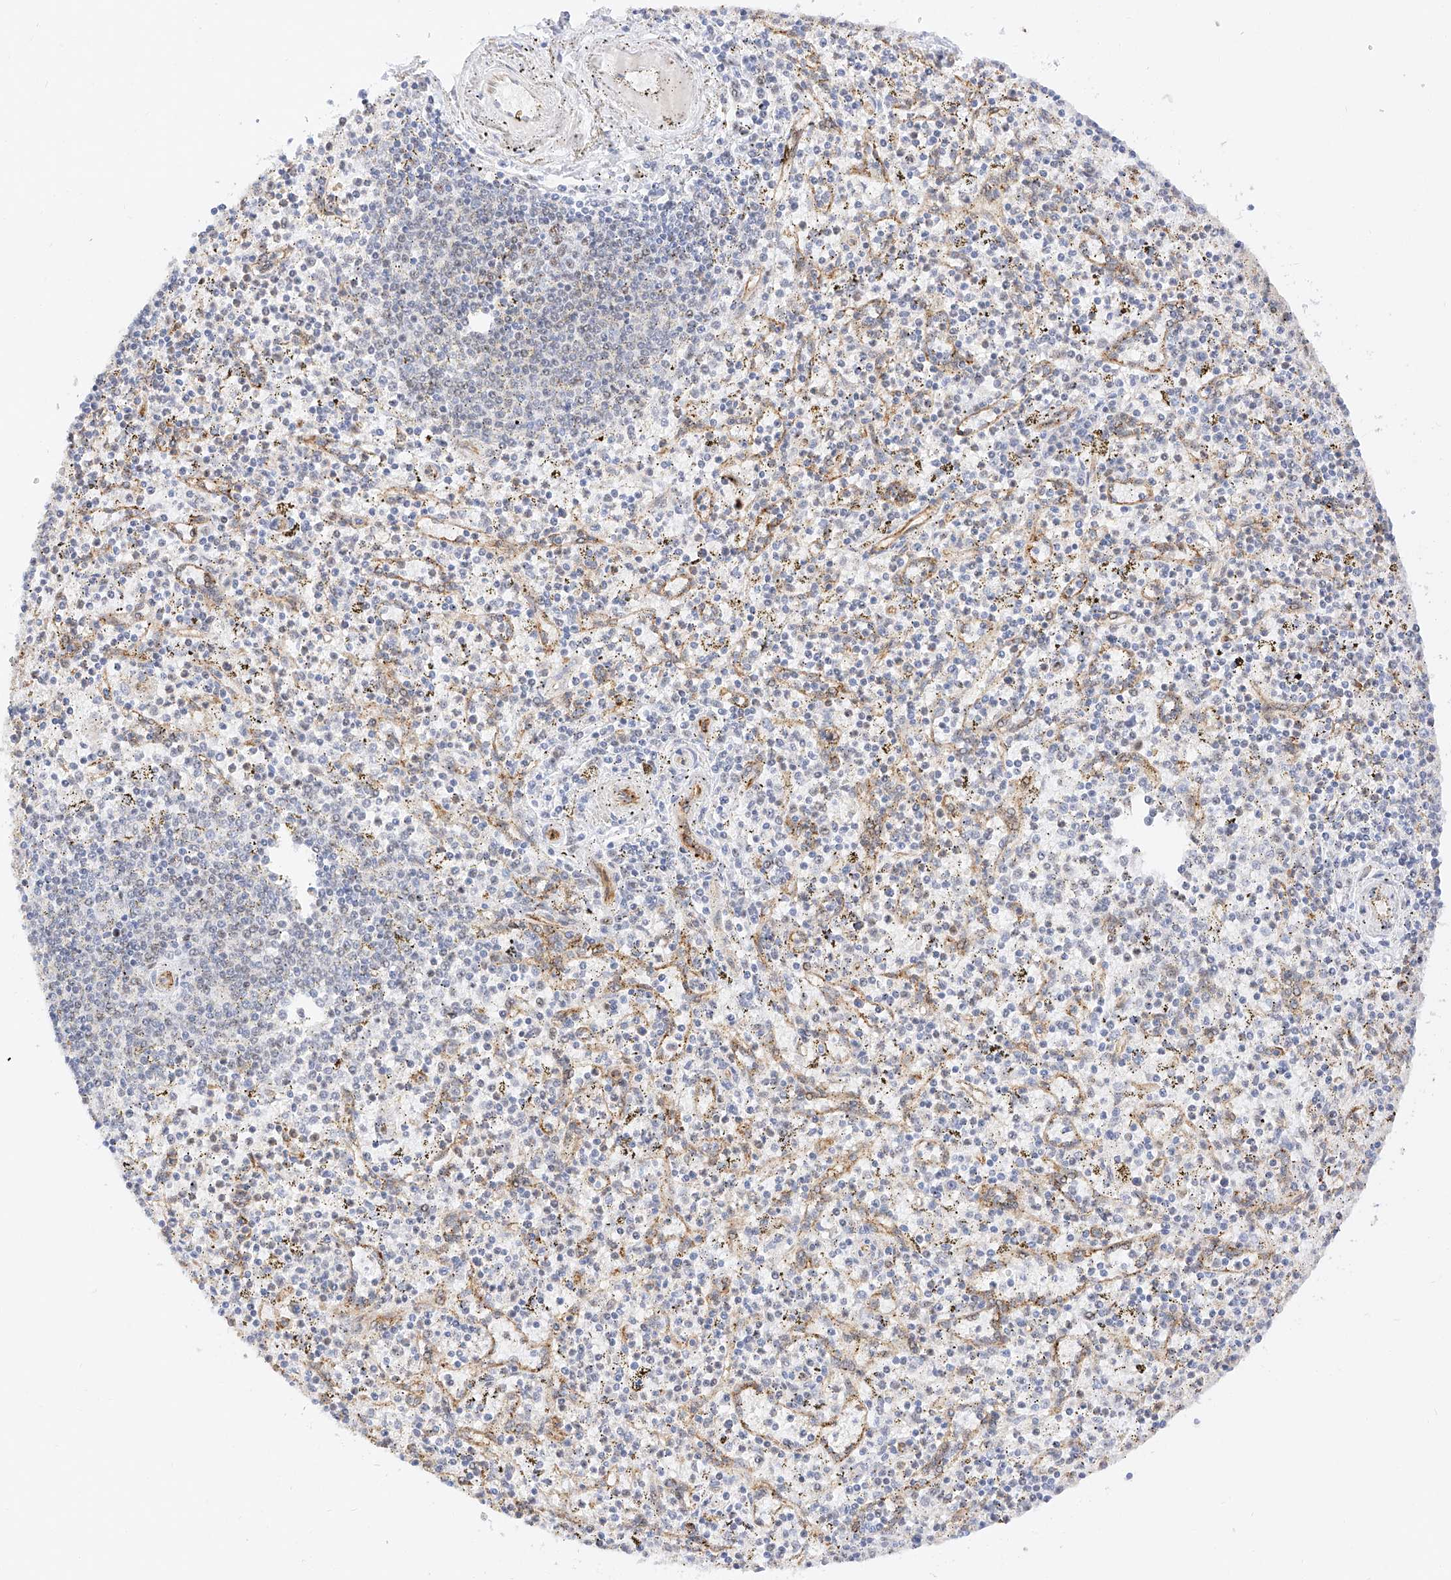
{"staining": {"intensity": "negative", "quantity": "none", "location": "none"}, "tissue": "spleen", "cell_type": "Cells in red pulp", "image_type": "normal", "snomed": [{"axis": "morphology", "description": "Normal tissue, NOS"}, {"axis": "topography", "description": "Spleen"}], "caption": "This is an IHC micrograph of benign human spleen. There is no expression in cells in red pulp.", "gene": "ATXN7L2", "patient": {"sex": "male", "age": 72}}